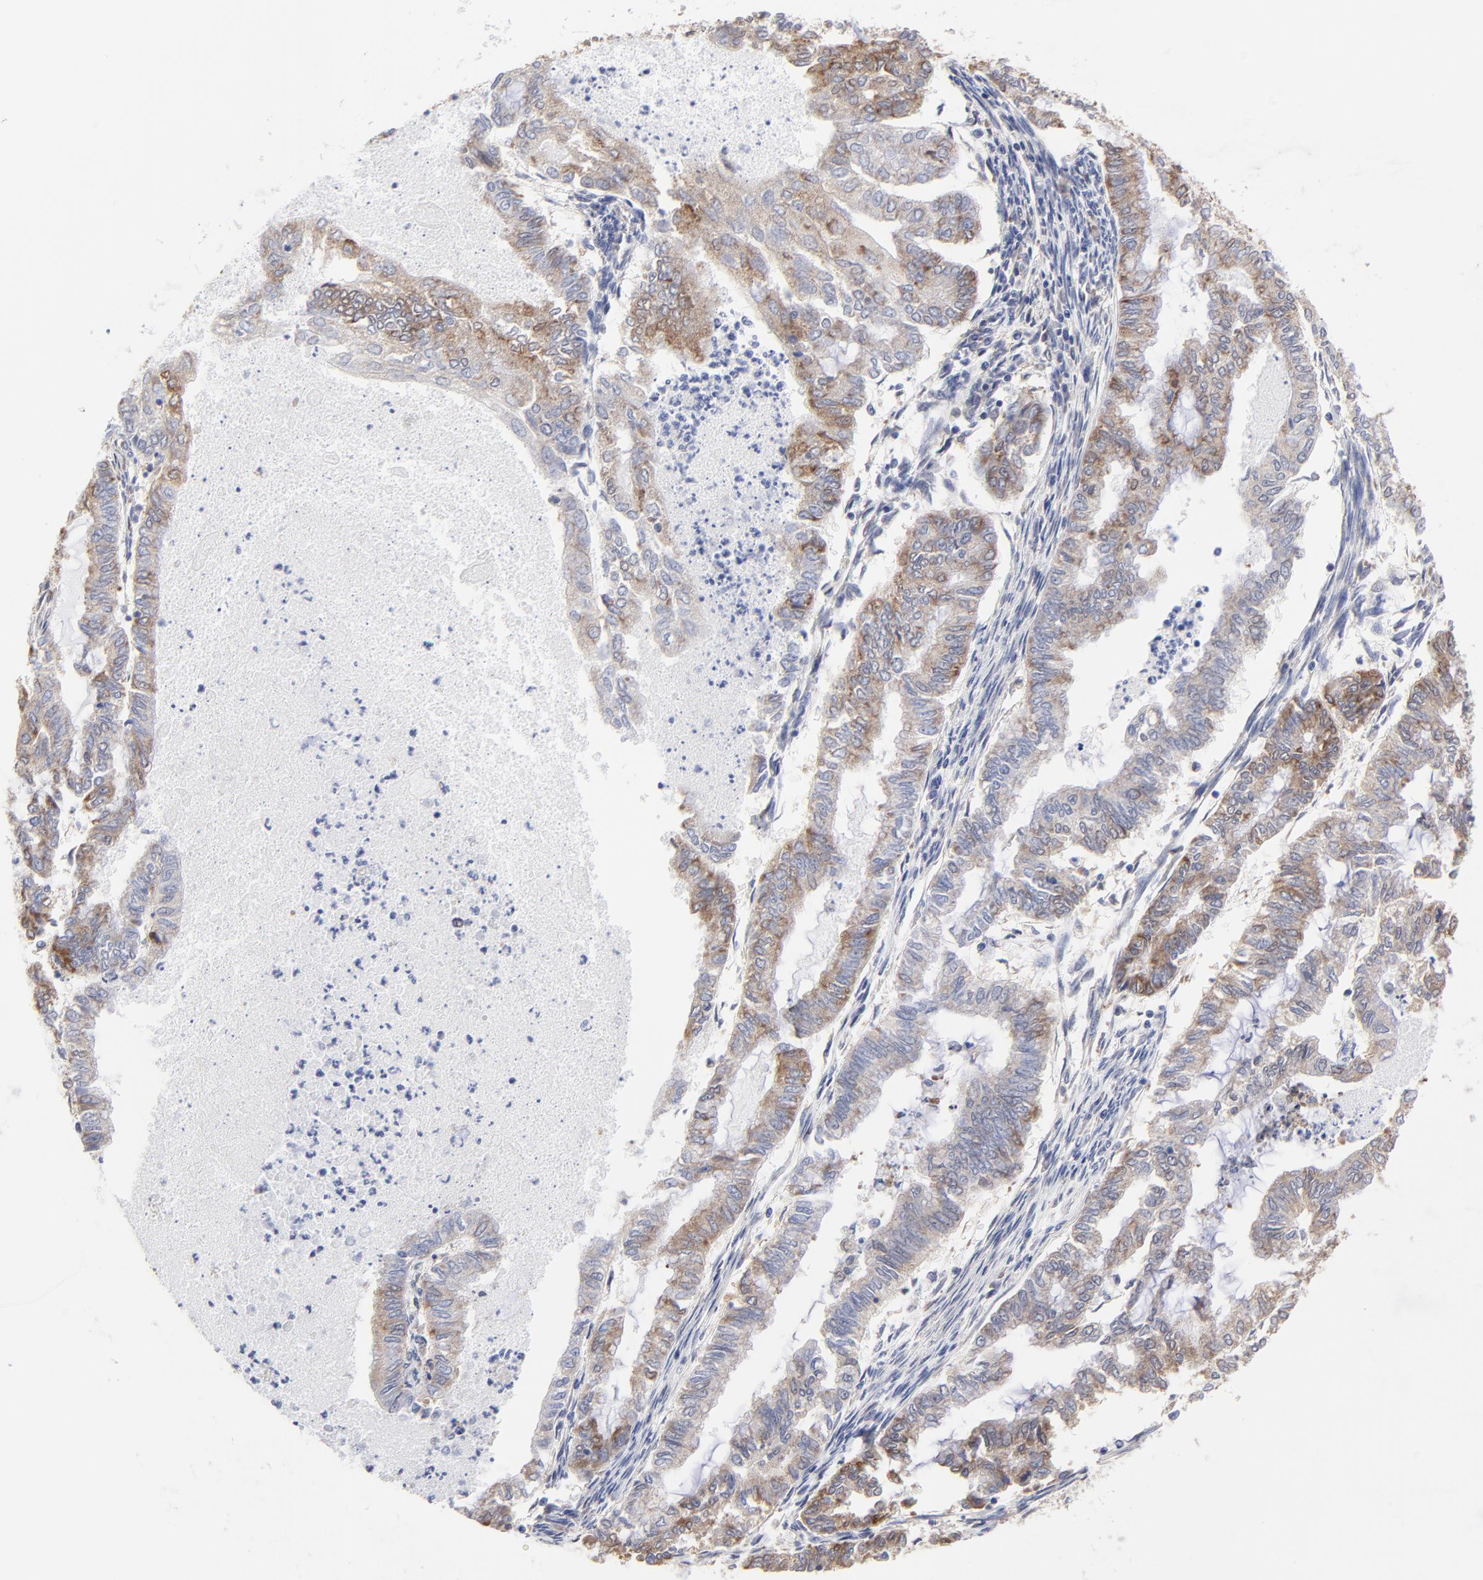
{"staining": {"intensity": "moderate", "quantity": "25%-75%", "location": "cytoplasmic/membranous"}, "tissue": "endometrial cancer", "cell_type": "Tumor cells", "image_type": "cancer", "snomed": [{"axis": "morphology", "description": "Adenocarcinoma, NOS"}, {"axis": "topography", "description": "Endometrium"}], "caption": "A brown stain highlights moderate cytoplasmic/membranous staining of a protein in human endometrial adenocarcinoma tumor cells.", "gene": "CCT2", "patient": {"sex": "female", "age": 79}}